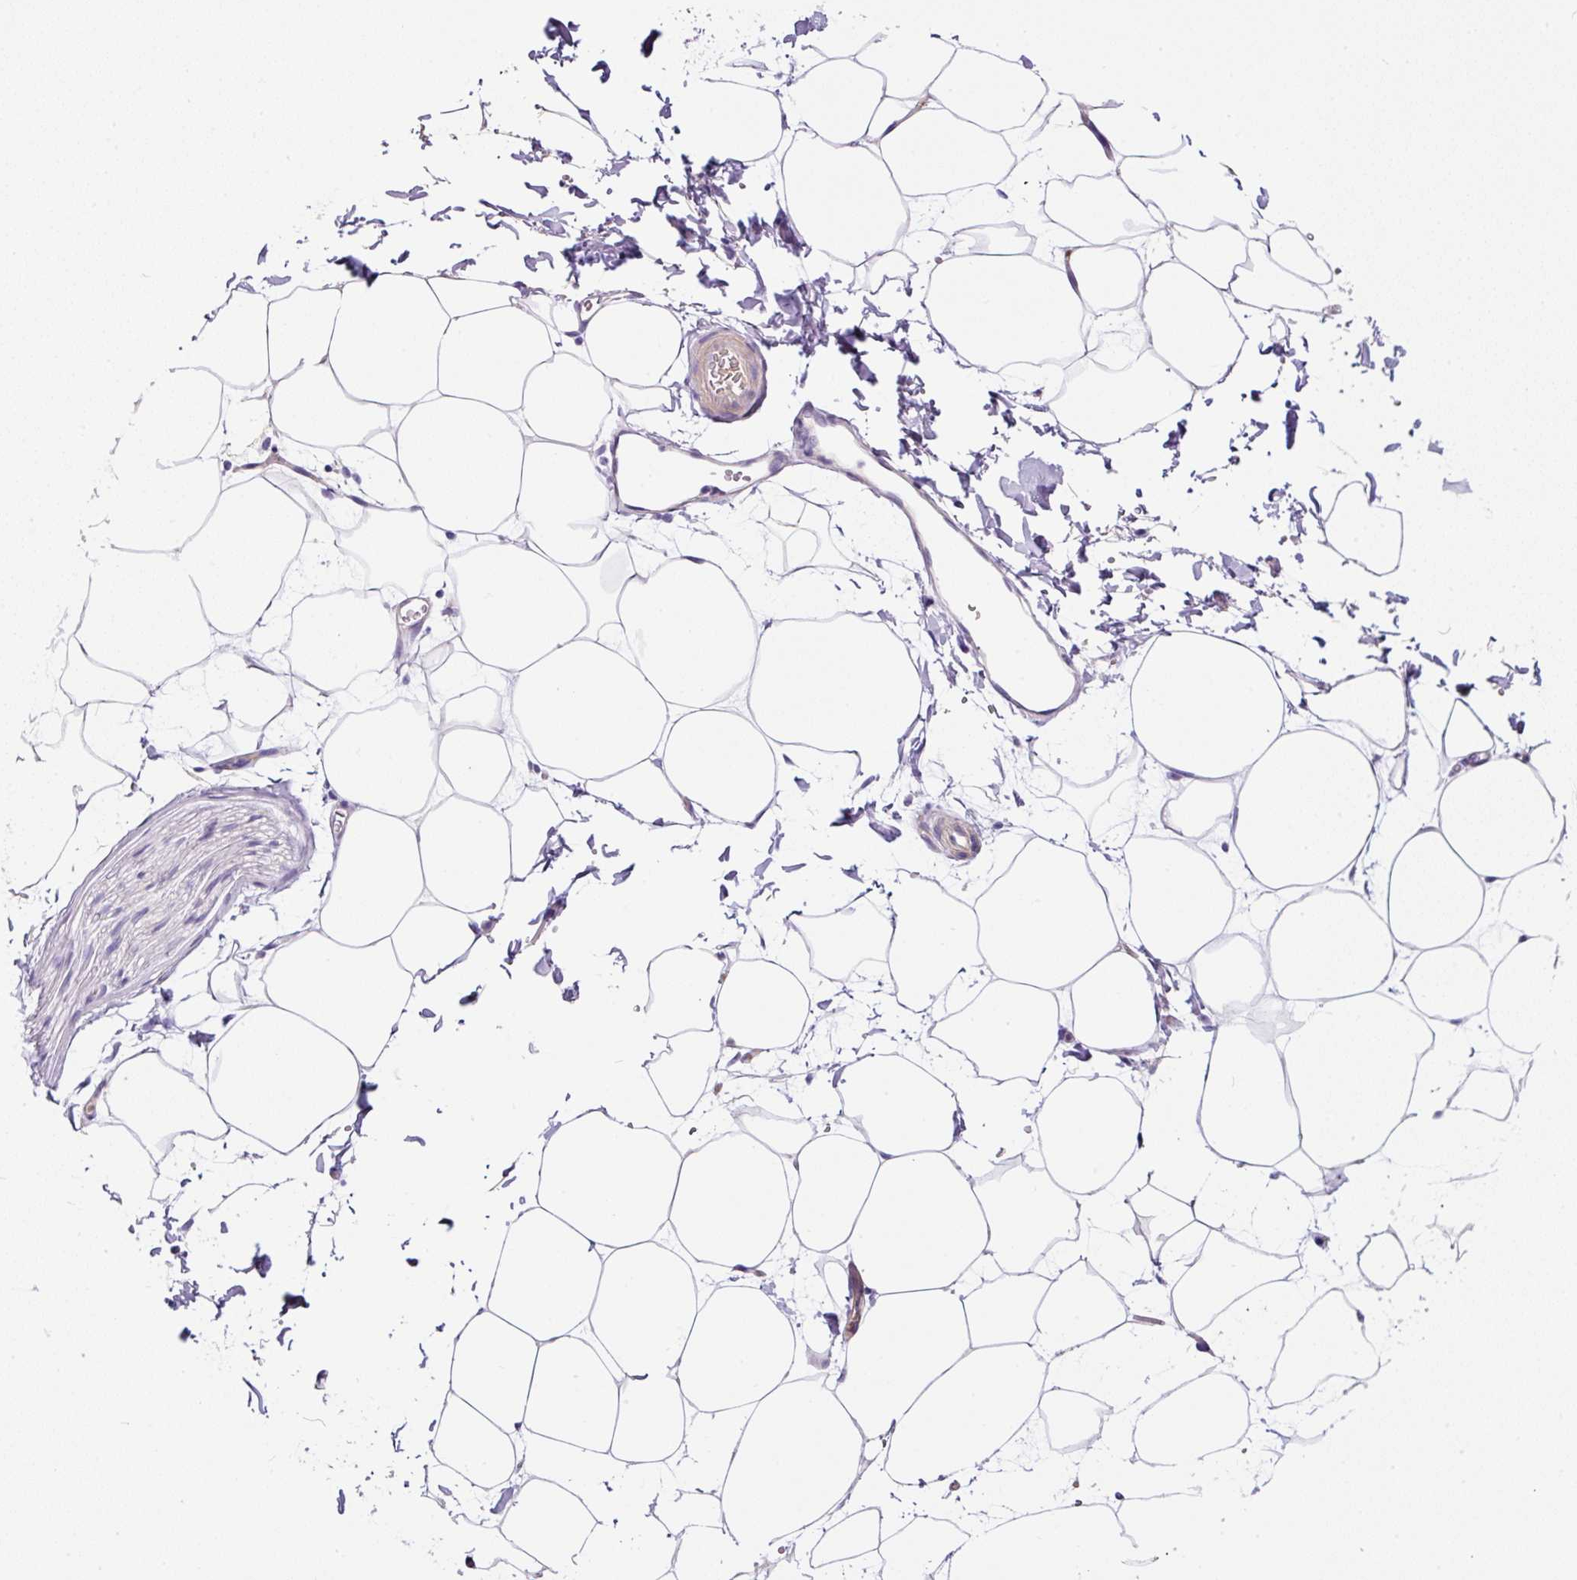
{"staining": {"intensity": "negative", "quantity": "none", "location": "none"}, "tissue": "adipose tissue", "cell_type": "Adipocytes", "image_type": "normal", "snomed": [{"axis": "morphology", "description": "Normal tissue, NOS"}, {"axis": "topography", "description": "Adipose tissue"}, {"axis": "topography", "description": "Vascular tissue"}, {"axis": "topography", "description": "Rectum"}, {"axis": "topography", "description": "Peripheral nerve tissue"}], "caption": "Adipose tissue was stained to show a protein in brown. There is no significant expression in adipocytes.", "gene": "OR14A2", "patient": {"sex": "female", "age": 69}}